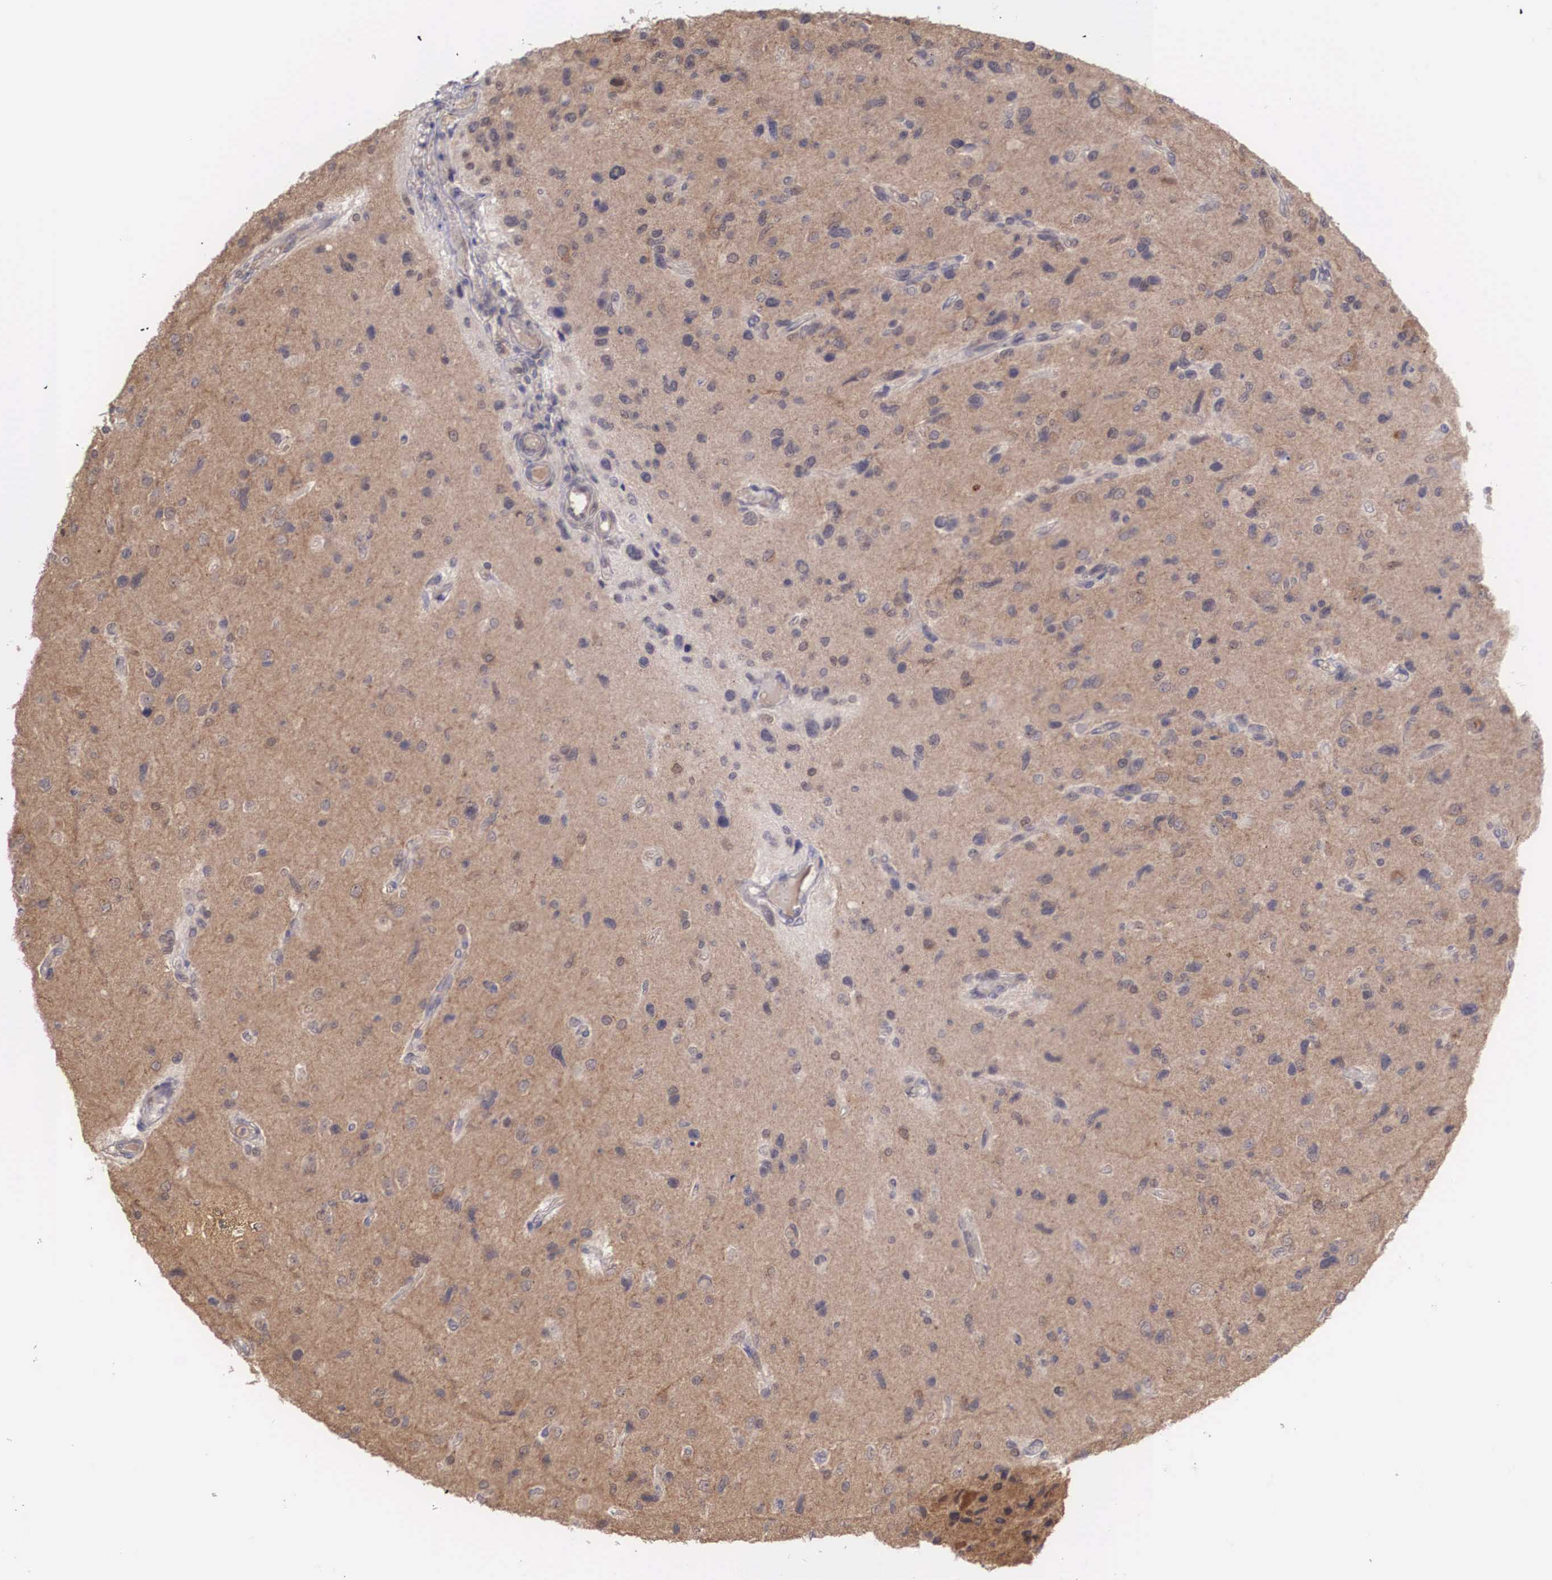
{"staining": {"intensity": "weak", "quantity": ">75%", "location": "cytoplasmic/membranous,nuclear"}, "tissue": "glioma", "cell_type": "Tumor cells", "image_type": "cancer", "snomed": [{"axis": "morphology", "description": "Glioma, malignant, High grade"}, {"axis": "topography", "description": "Brain"}], "caption": "Immunohistochemistry (IHC) image of neoplastic tissue: human glioma stained using immunohistochemistry (IHC) demonstrates low levels of weak protein expression localized specifically in the cytoplasmic/membranous and nuclear of tumor cells, appearing as a cytoplasmic/membranous and nuclear brown color.", "gene": "DNAJB7", "patient": {"sex": "male", "age": 77}}